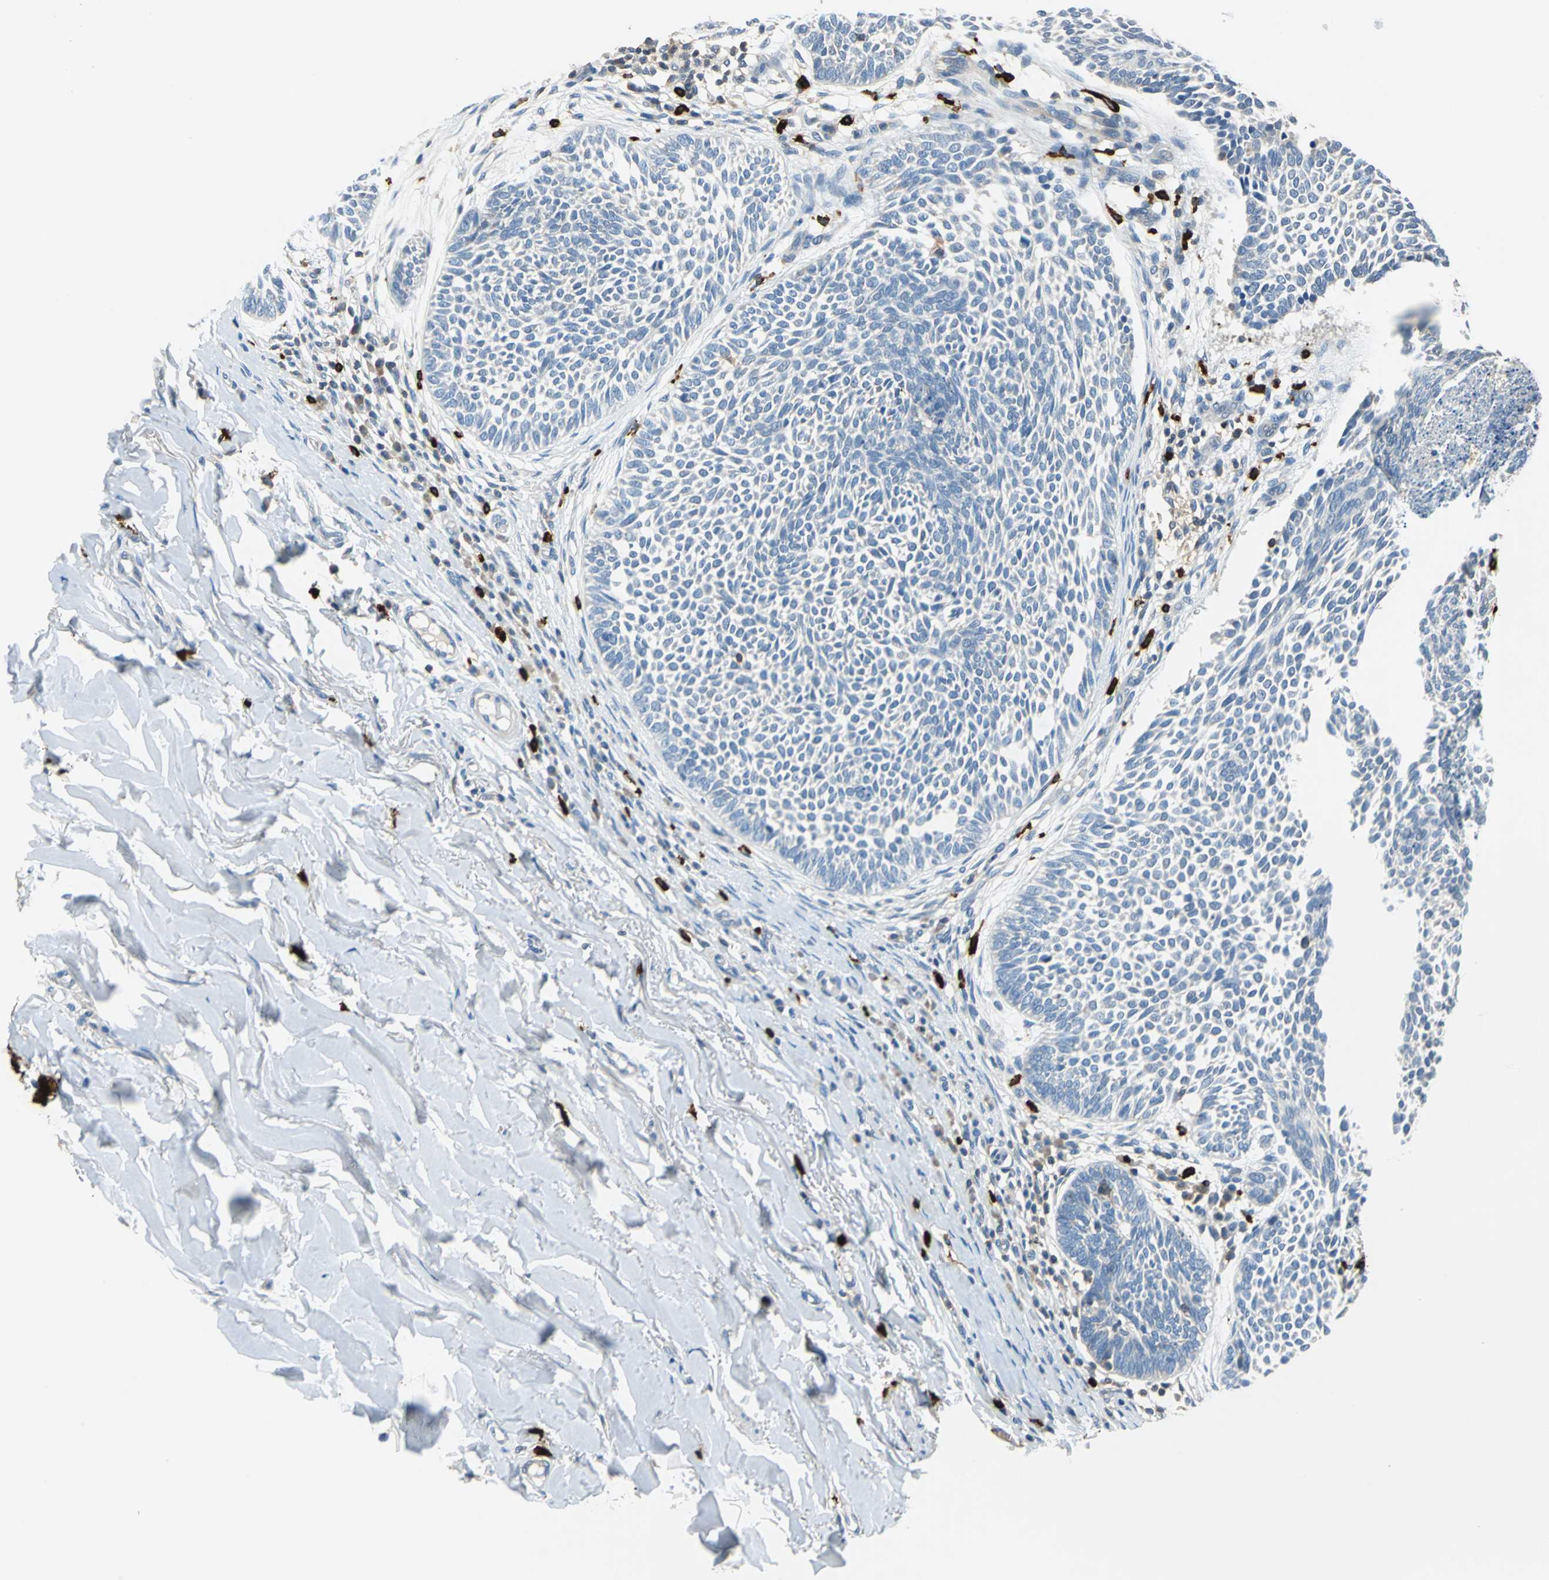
{"staining": {"intensity": "negative", "quantity": "none", "location": "none"}, "tissue": "skin cancer", "cell_type": "Tumor cells", "image_type": "cancer", "snomed": [{"axis": "morphology", "description": "Normal tissue, NOS"}, {"axis": "morphology", "description": "Basal cell carcinoma"}, {"axis": "topography", "description": "Skin"}], "caption": "Tumor cells show no significant staining in skin cancer.", "gene": "CPA3", "patient": {"sex": "male", "age": 87}}